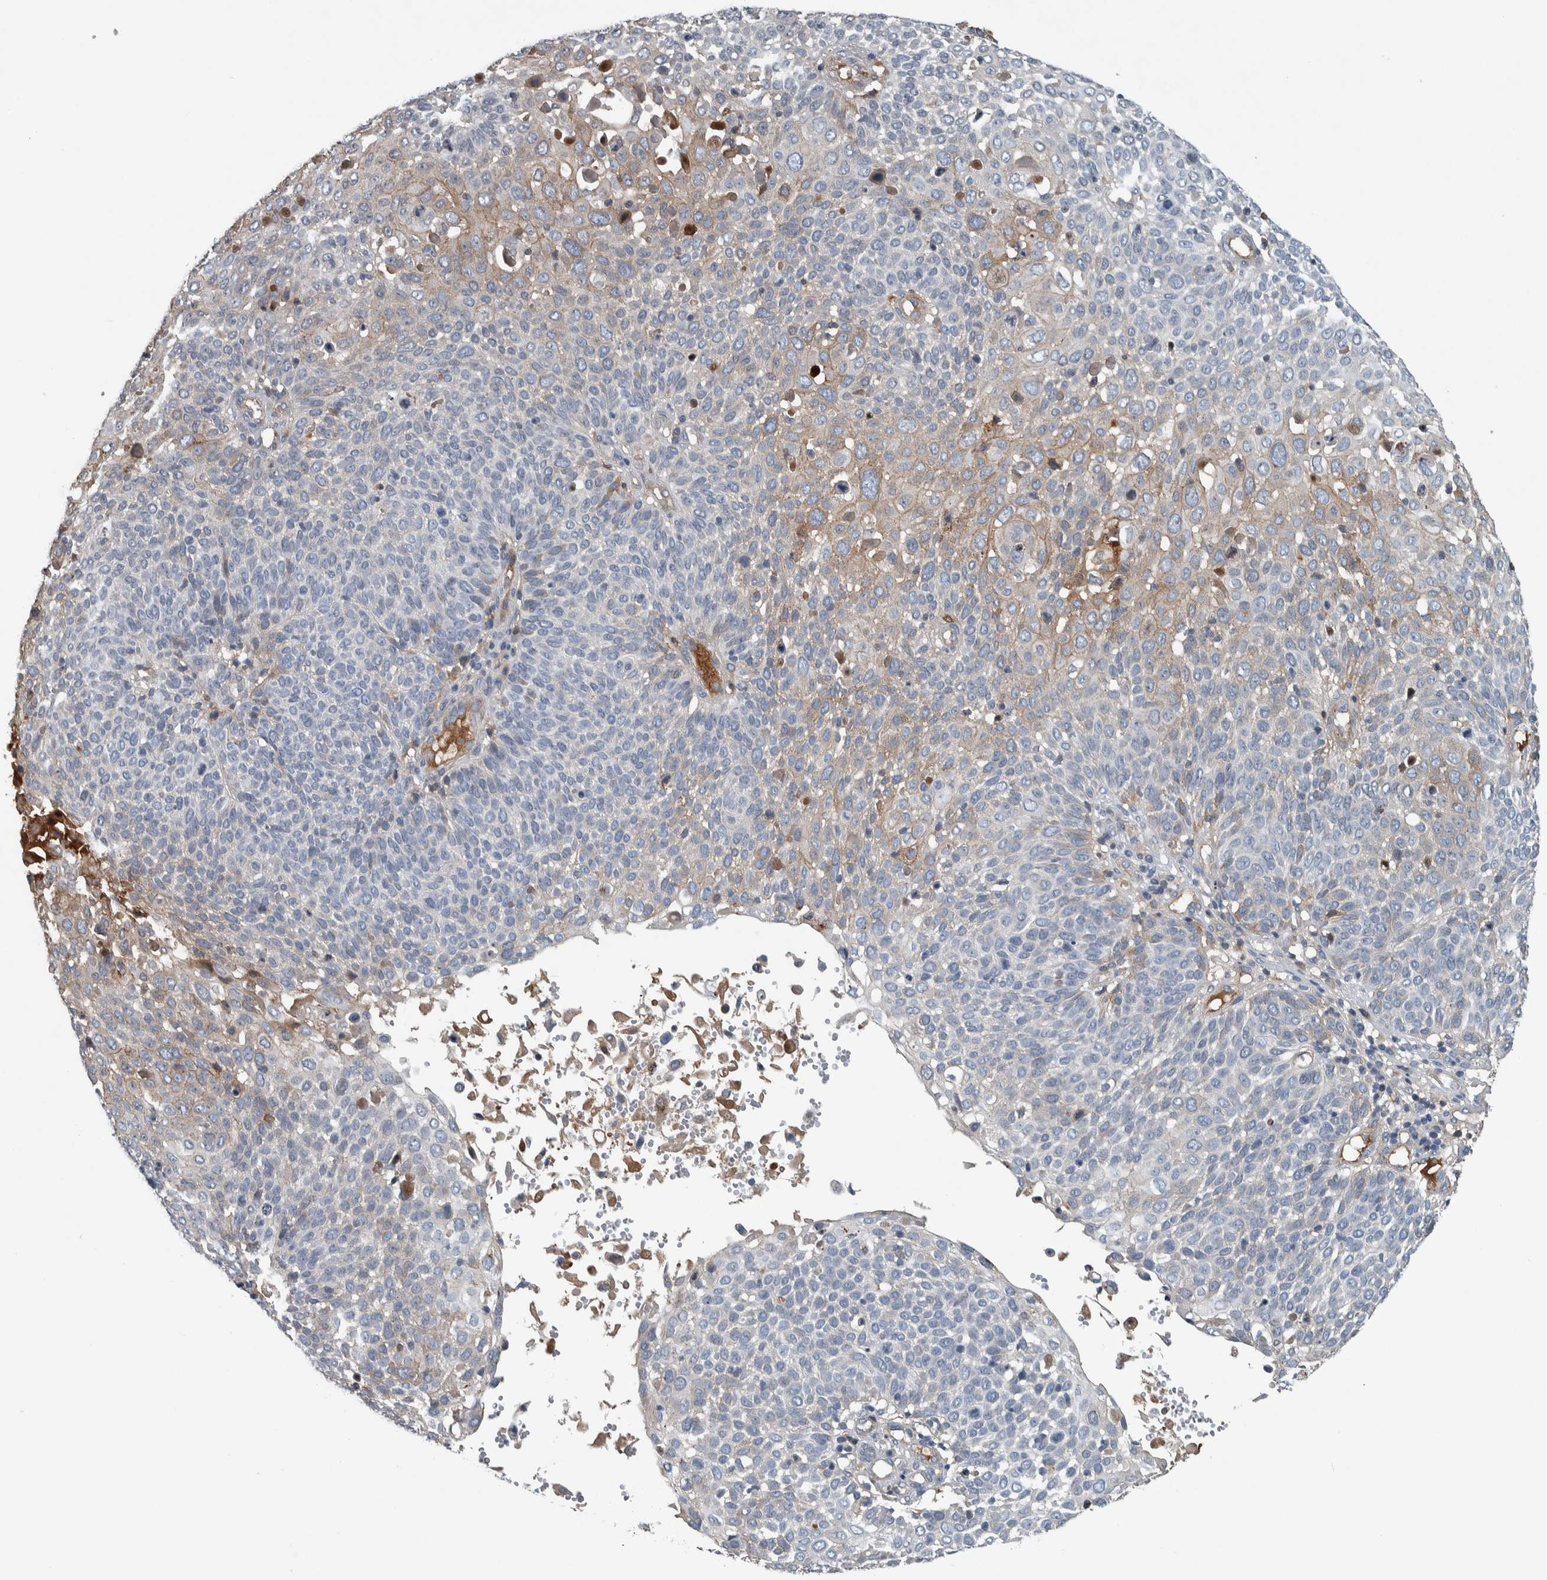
{"staining": {"intensity": "weak", "quantity": "<25%", "location": "cytoplasmic/membranous"}, "tissue": "cervical cancer", "cell_type": "Tumor cells", "image_type": "cancer", "snomed": [{"axis": "morphology", "description": "Squamous cell carcinoma, NOS"}, {"axis": "topography", "description": "Cervix"}], "caption": "The IHC photomicrograph has no significant expression in tumor cells of cervical cancer tissue.", "gene": "SERPINC1", "patient": {"sex": "female", "age": 74}}